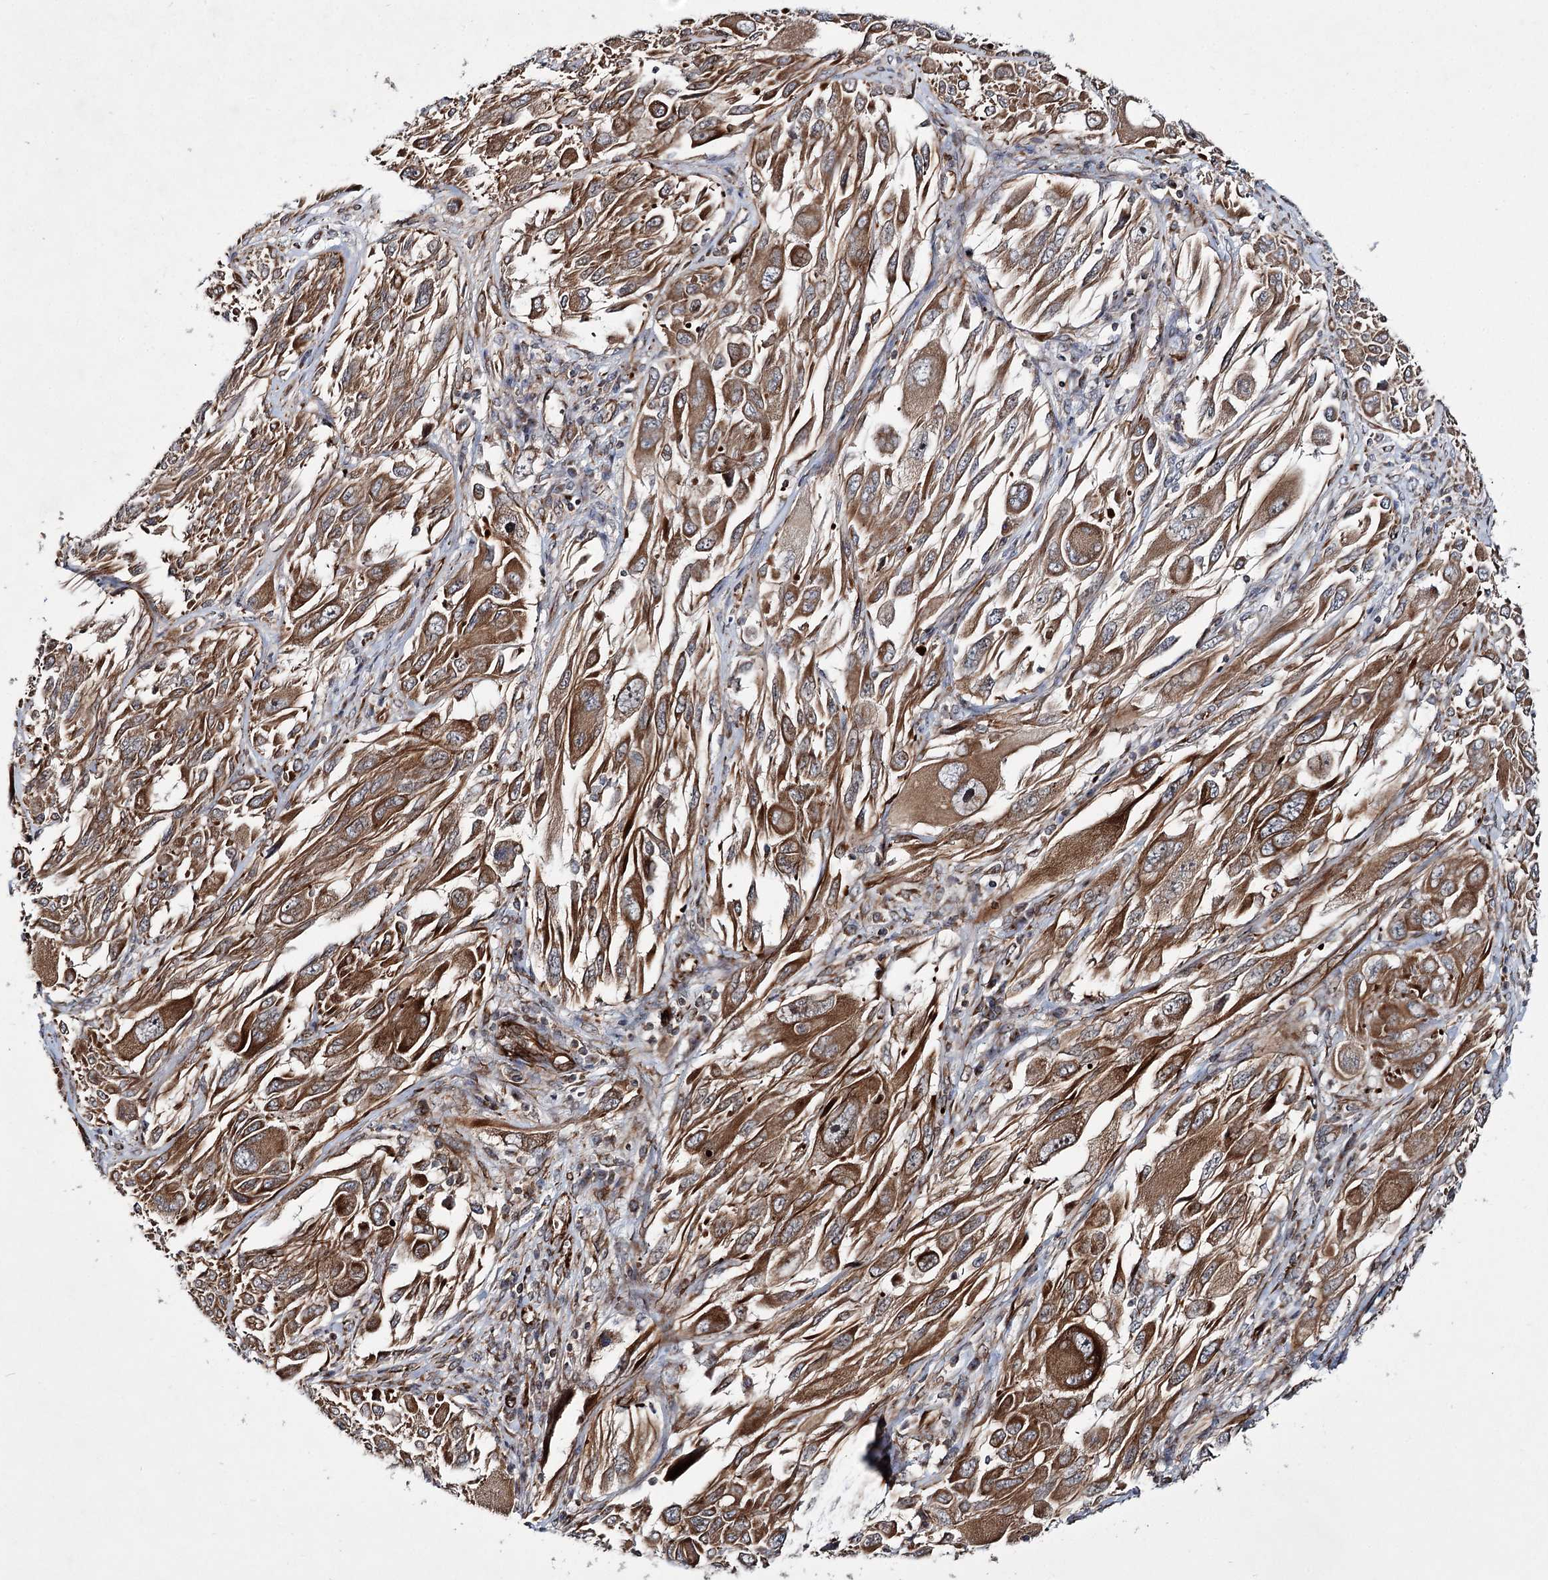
{"staining": {"intensity": "moderate", "quantity": ">75%", "location": "cytoplasmic/membranous"}, "tissue": "melanoma", "cell_type": "Tumor cells", "image_type": "cancer", "snomed": [{"axis": "morphology", "description": "Malignant melanoma, NOS"}, {"axis": "topography", "description": "Skin"}], "caption": "Brown immunohistochemical staining in malignant melanoma exhibits moderate cytoplasmic/membranous positivity in about >75% of tumor cells.", "gene": "DPEP2", "patient": {"sex": "female", "age": 91}}